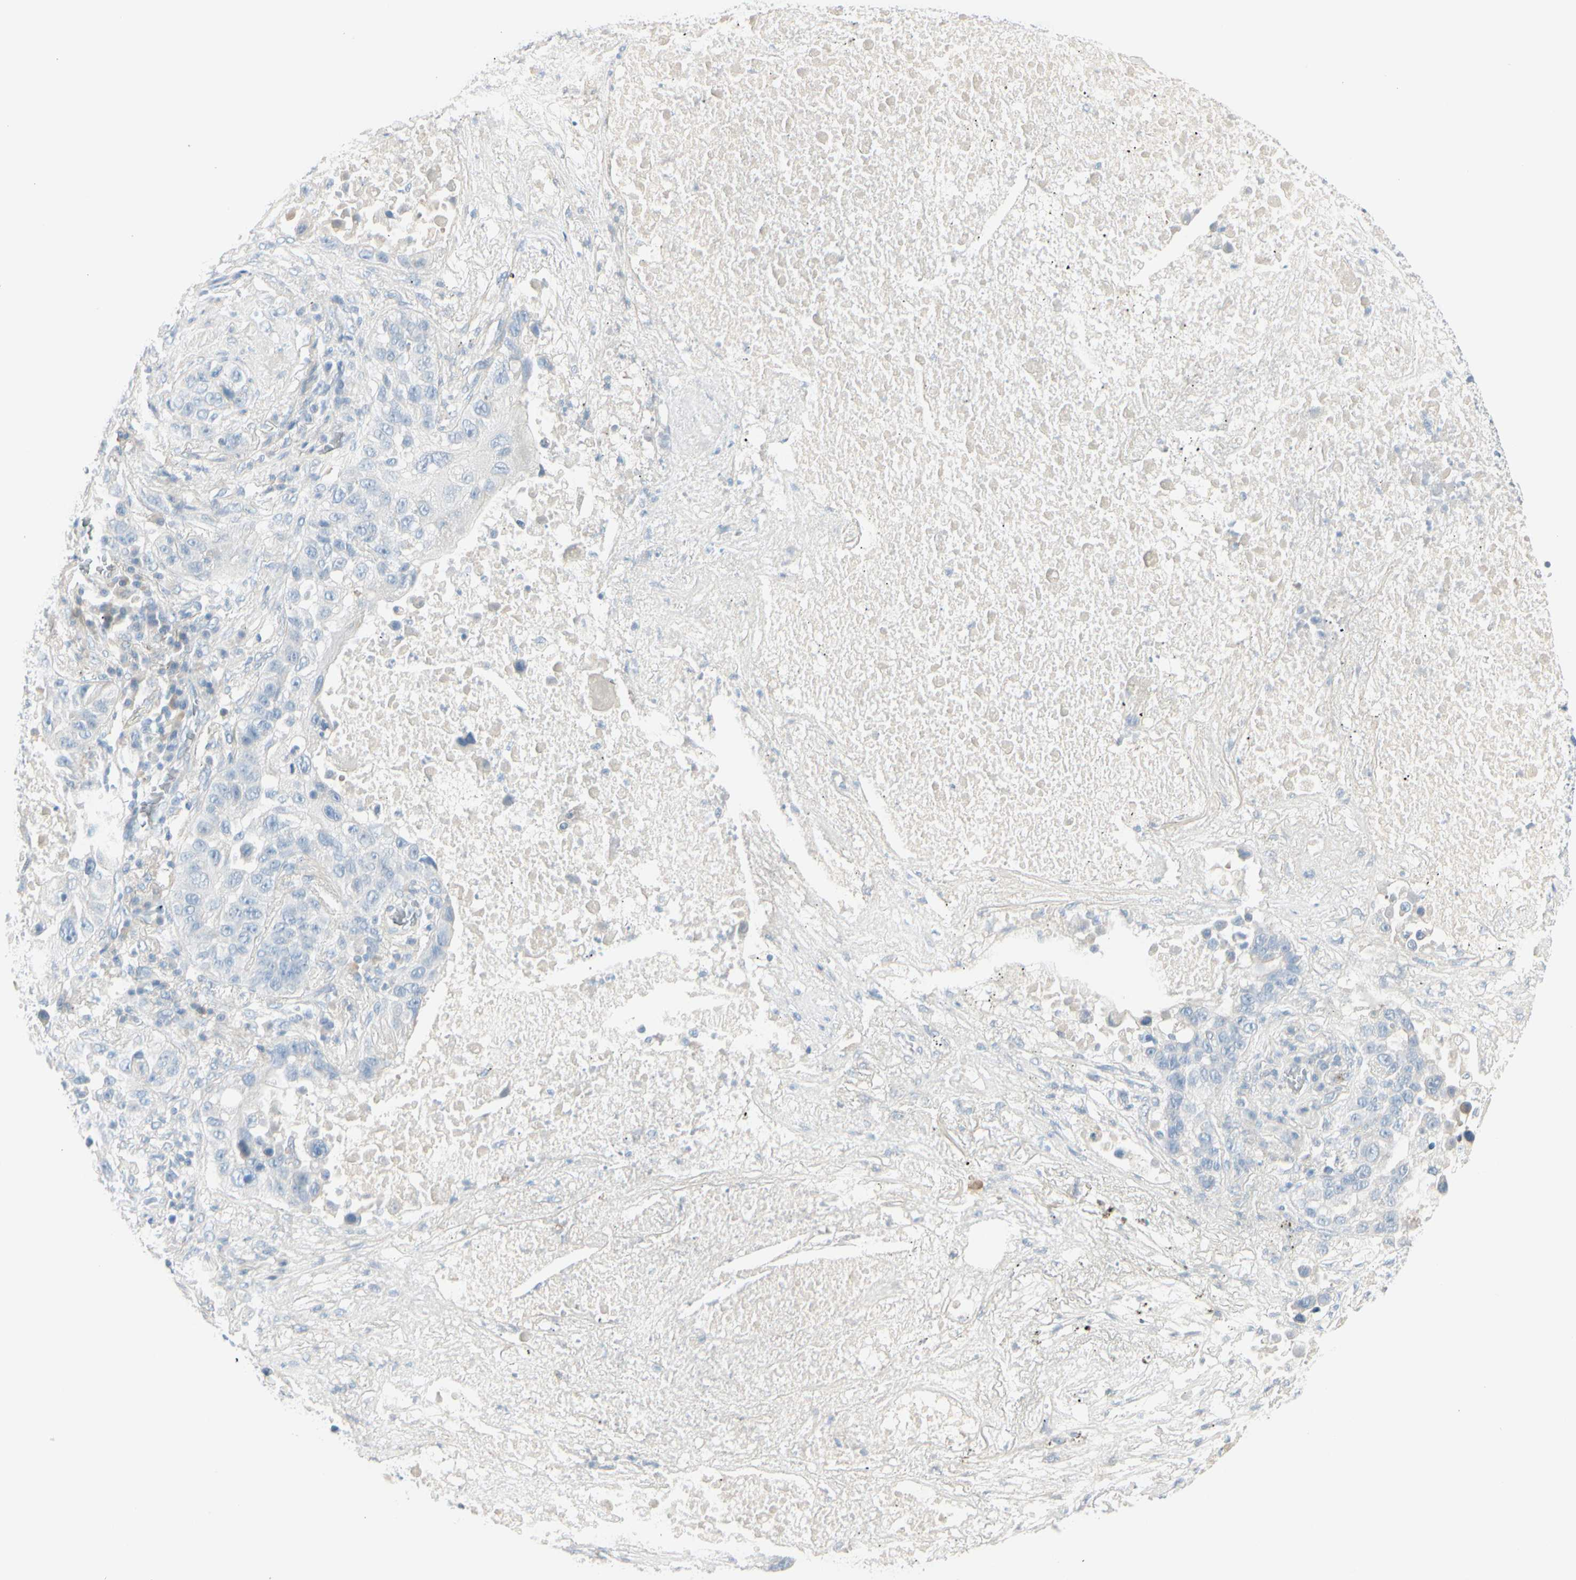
{"staining": {"intensity": "negative", "quantity": "none", "location": "none"}, "tissue": "lung cancer", "cell_type": "Tumor cells", "image_type": "cancer", "snomed": [{"axis": "morphology", "description": "Squamous cell carcinoma, NOS"}, {"axis": "topography", "description": "Lung"}], "caption": "Human lung squamous cell carcinoma stained for a protein using immunohistochemistry (IHC) exhibits no positivity in tumor cells.", "gene": "CDHR5", "patient": {"sex": "male", "age": 57}}